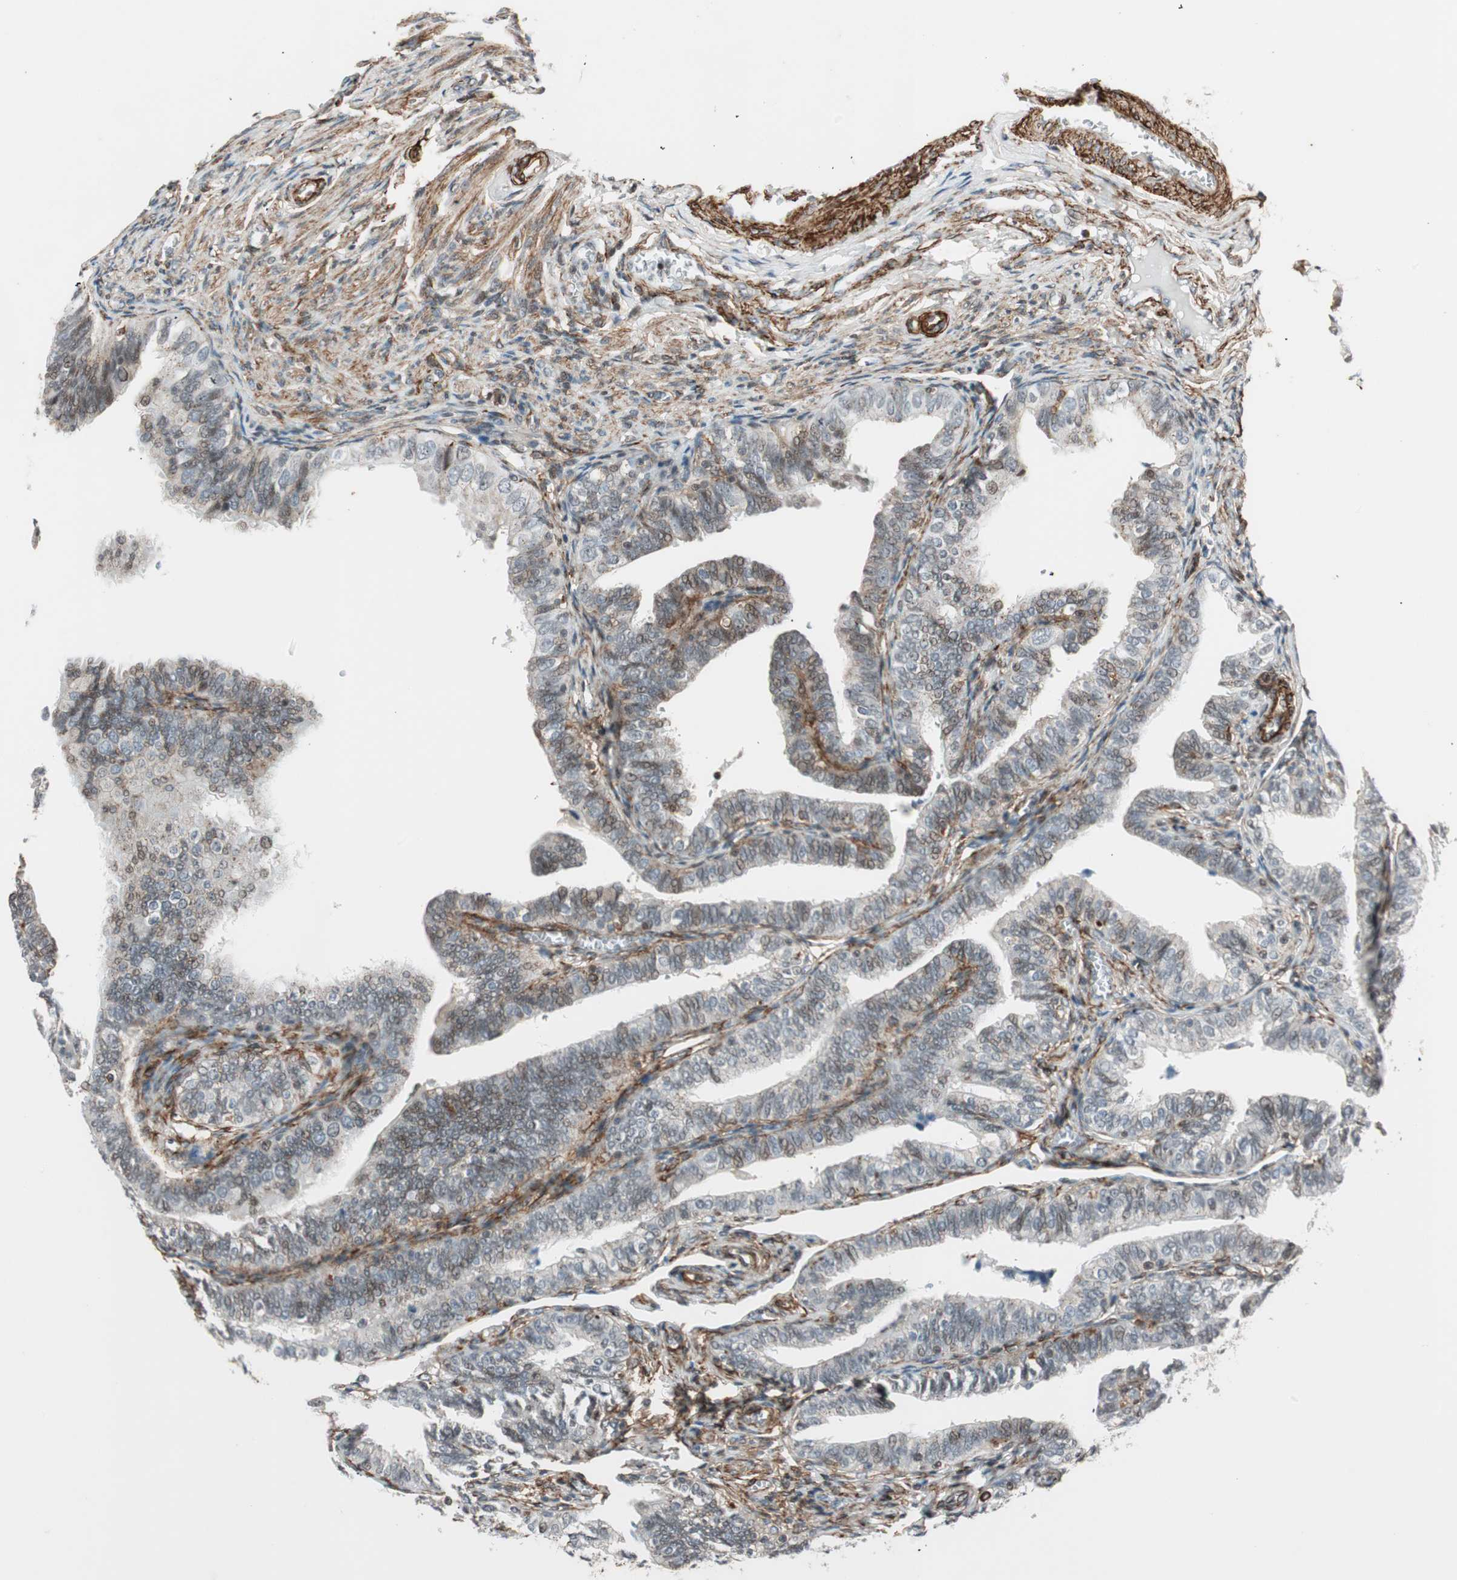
{"staining": {"intensity": "moderate", "quantity": "25%-75%", "location": "nuclear"}, "tissue": "fallopian tube", "cell_type": "Glandular cells", "image_type": "normal", "snomed": [{"axis": "morphology", "description": "Normal tissue, NOS"}, {"axis": "topography", "description": "Fallopian tube"}], "caption": "Glandular cells exhibit medium levels of moderate nuclear staining in approximately 25%-75% of cells in normal fallopian tube.", "gene": "CDK19", "patient": {"sex": "female", "age": 46}}